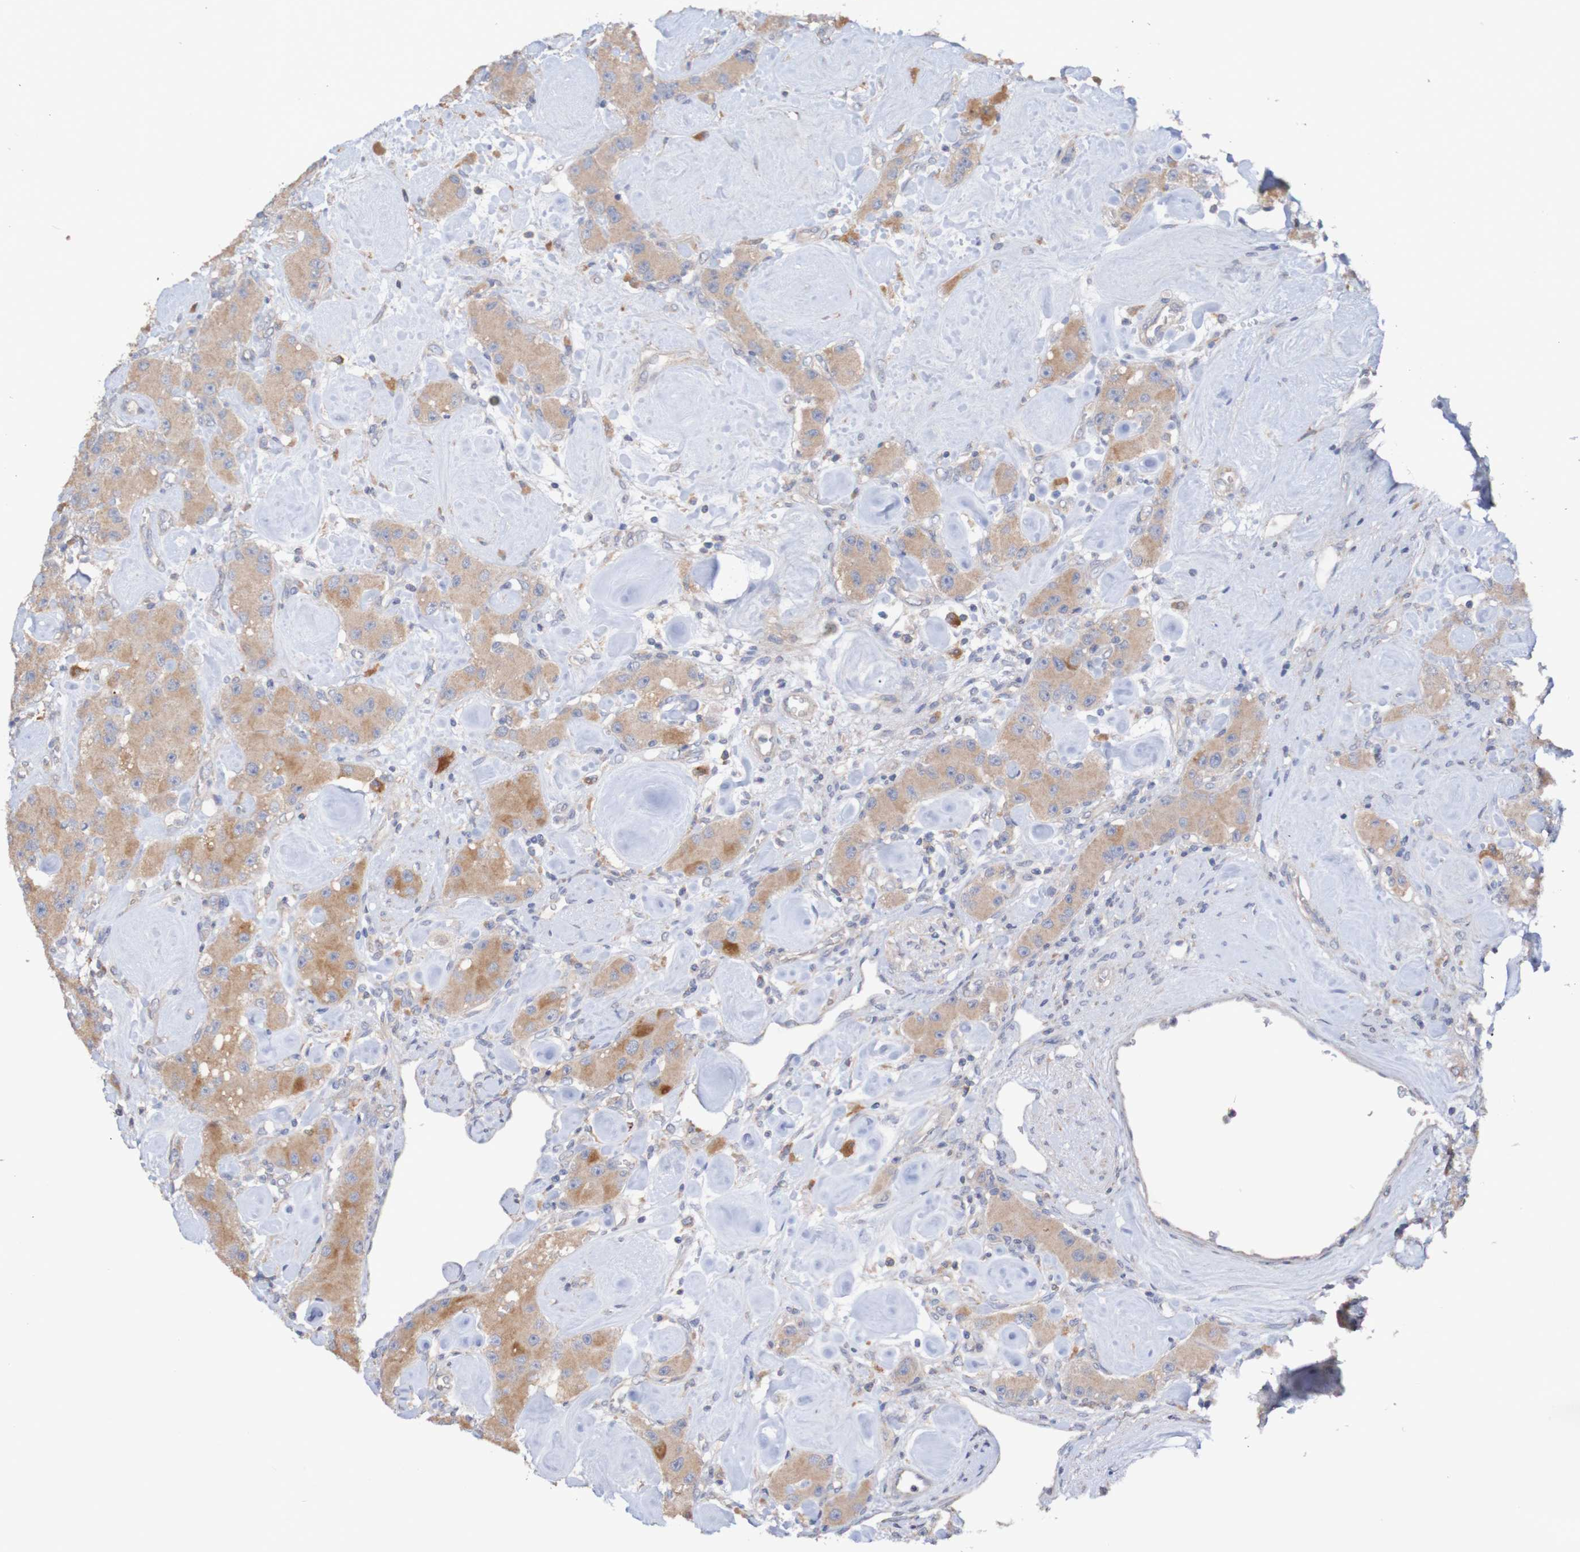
{"staining": {"intensity": "moderate", "quantity": "25%-75%", "location": "cytoplasmic/membranous"}, "tissue": "carcinoid", "cell_type": "Tumor cells", "image_type": "cancer", "snomed": [{"axis": "morphology", "description": "Carcinoid, malignant, NOS"}, {"axis": "topography", "description": "Pancreas"}], "caption": "Tumor cells show moderate cytoplasmic/membranous positivity in about 25%-75% of cells in malignant carcinoid.", "gene": "PHYH", "patient": {"sex": "male", "age": 41}}